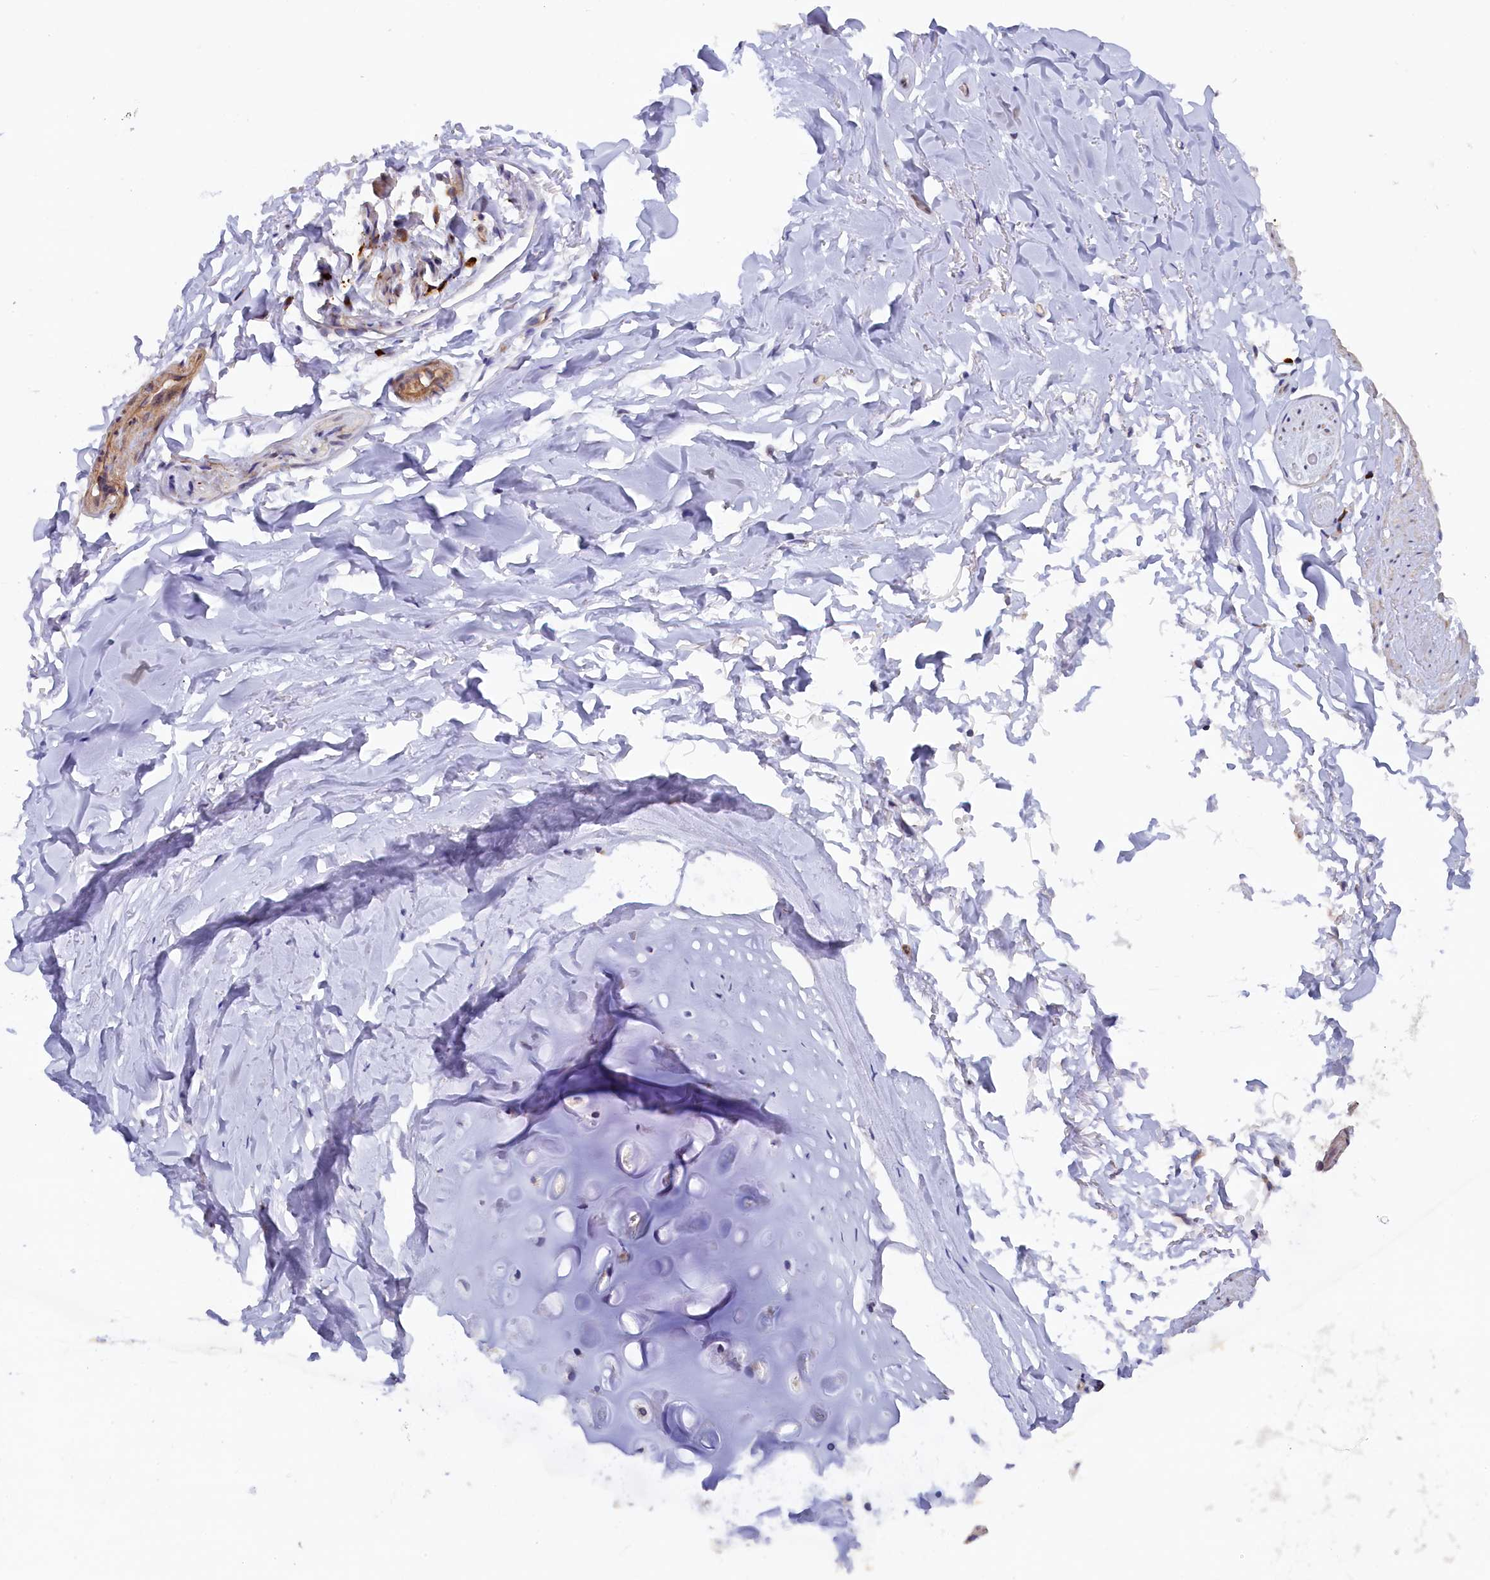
{"staining": {"intensity": "weak", "quantity": "<25%", "location": "cytoplasmic/membranous"}, "tissue": "adipose tissue", "cell_type": "Adipocytes", "image_type": "normal", "snomed": [{"axis": "morphology", "description": "Normal tissue, NOS"}, {"axis": "topography", "description": "Lymph node"}, {"axis": "topography", "description": "Bronchus"}], "caption": "Unremarkable adipose tissue was stained to show a protein in brown. There is no significant positivity in adipocytes.", "gene": "JPT2", "patient": {"sex": "male", "age": 63}}